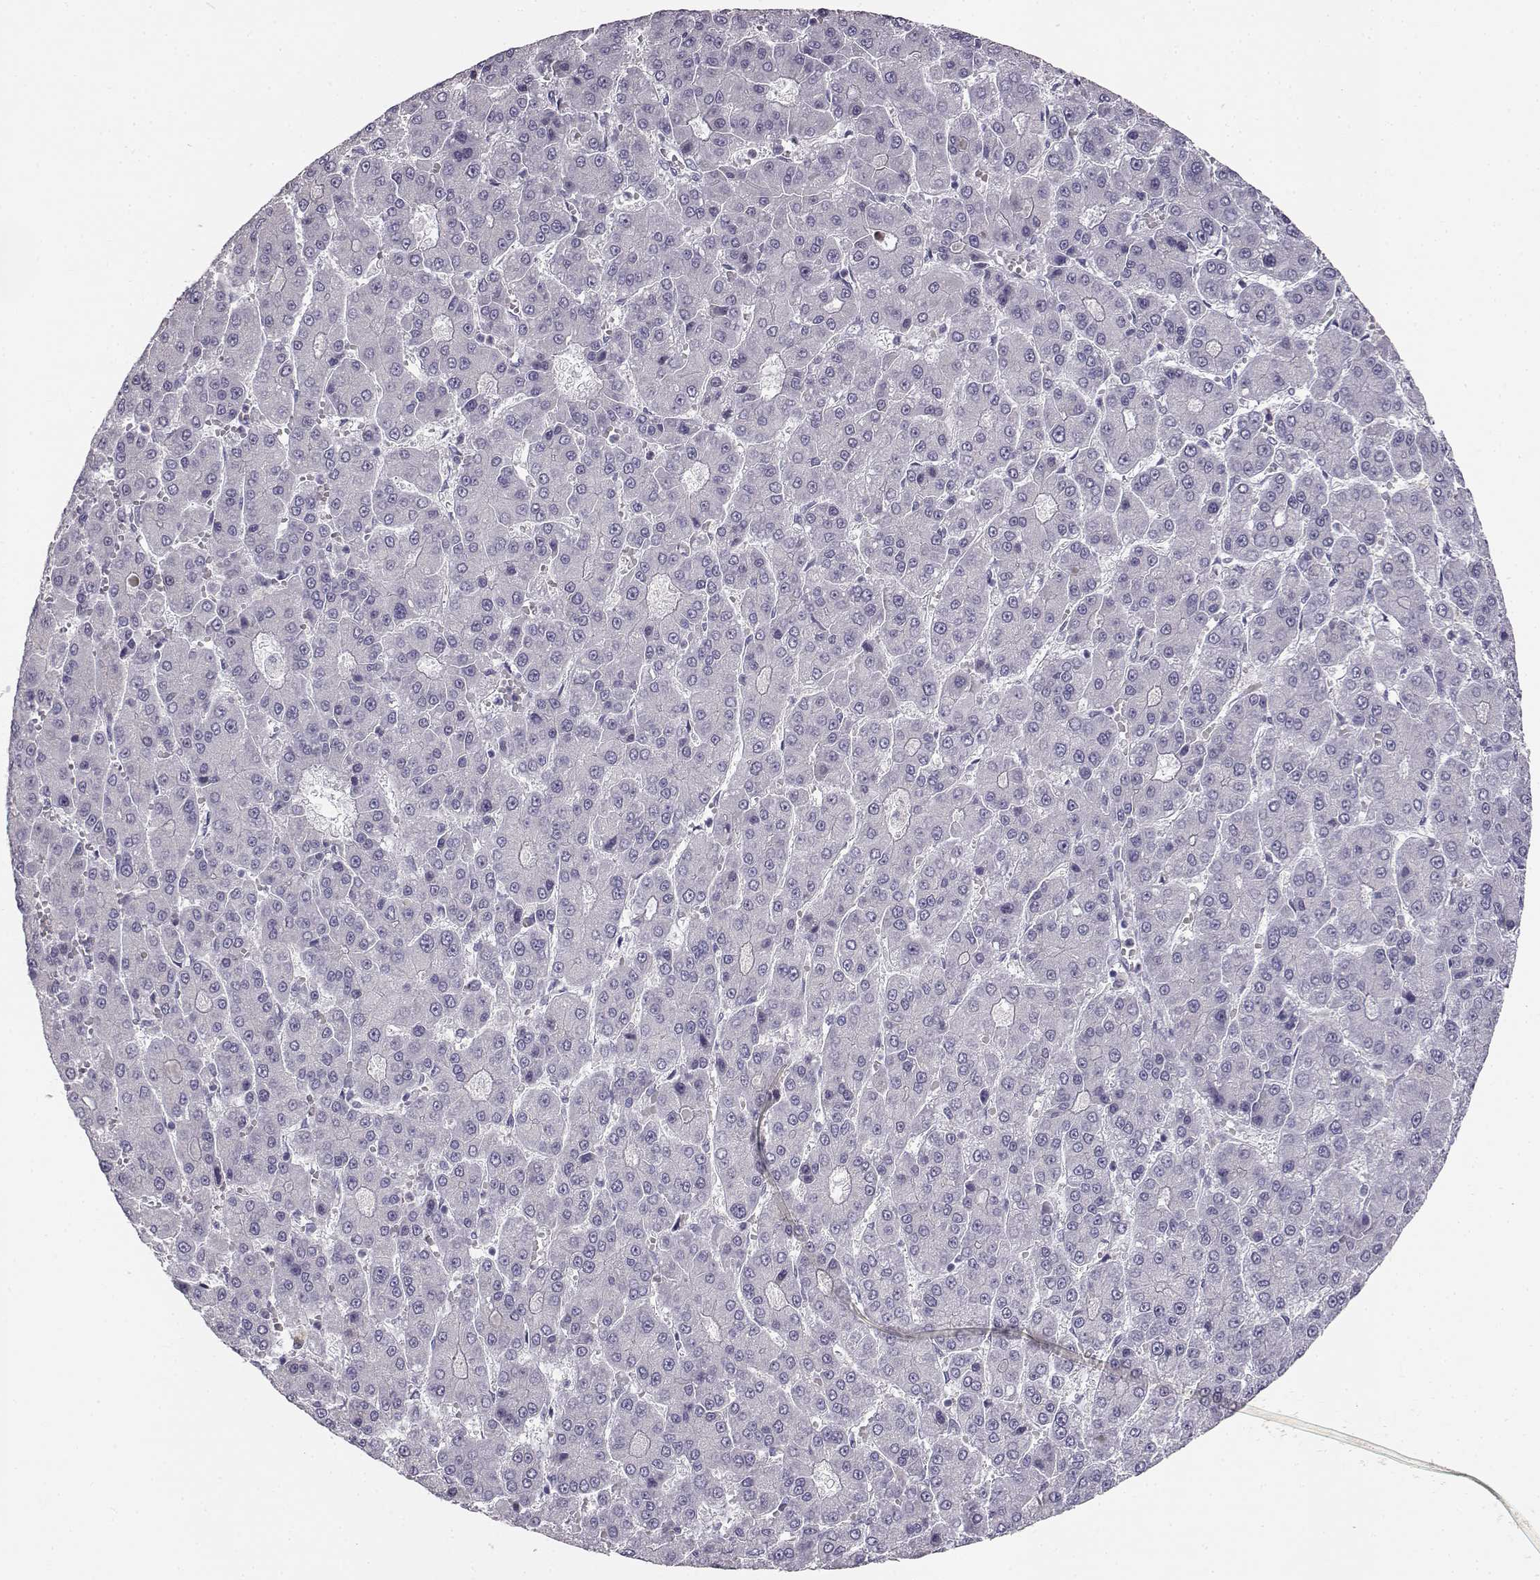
{"staining": {"intensity": "negative", "quantity": "none", "location": "none"}, "tissue": "liver cancer", "cell_type": "Tumor cells", "image_type": "cancer", "snomed": [{"axis": "morphology", "description": "Carcinoma, Hepatocellular, NOS"}, {"axis": "topography", "description": "Liver"}], "caption": "The photomicrograph reveals no staining of tumor cells in hepatocellular carcinoma (liver).", "gene": "MYCBPAP", "patient": {"sex": "male", "age": 70}}